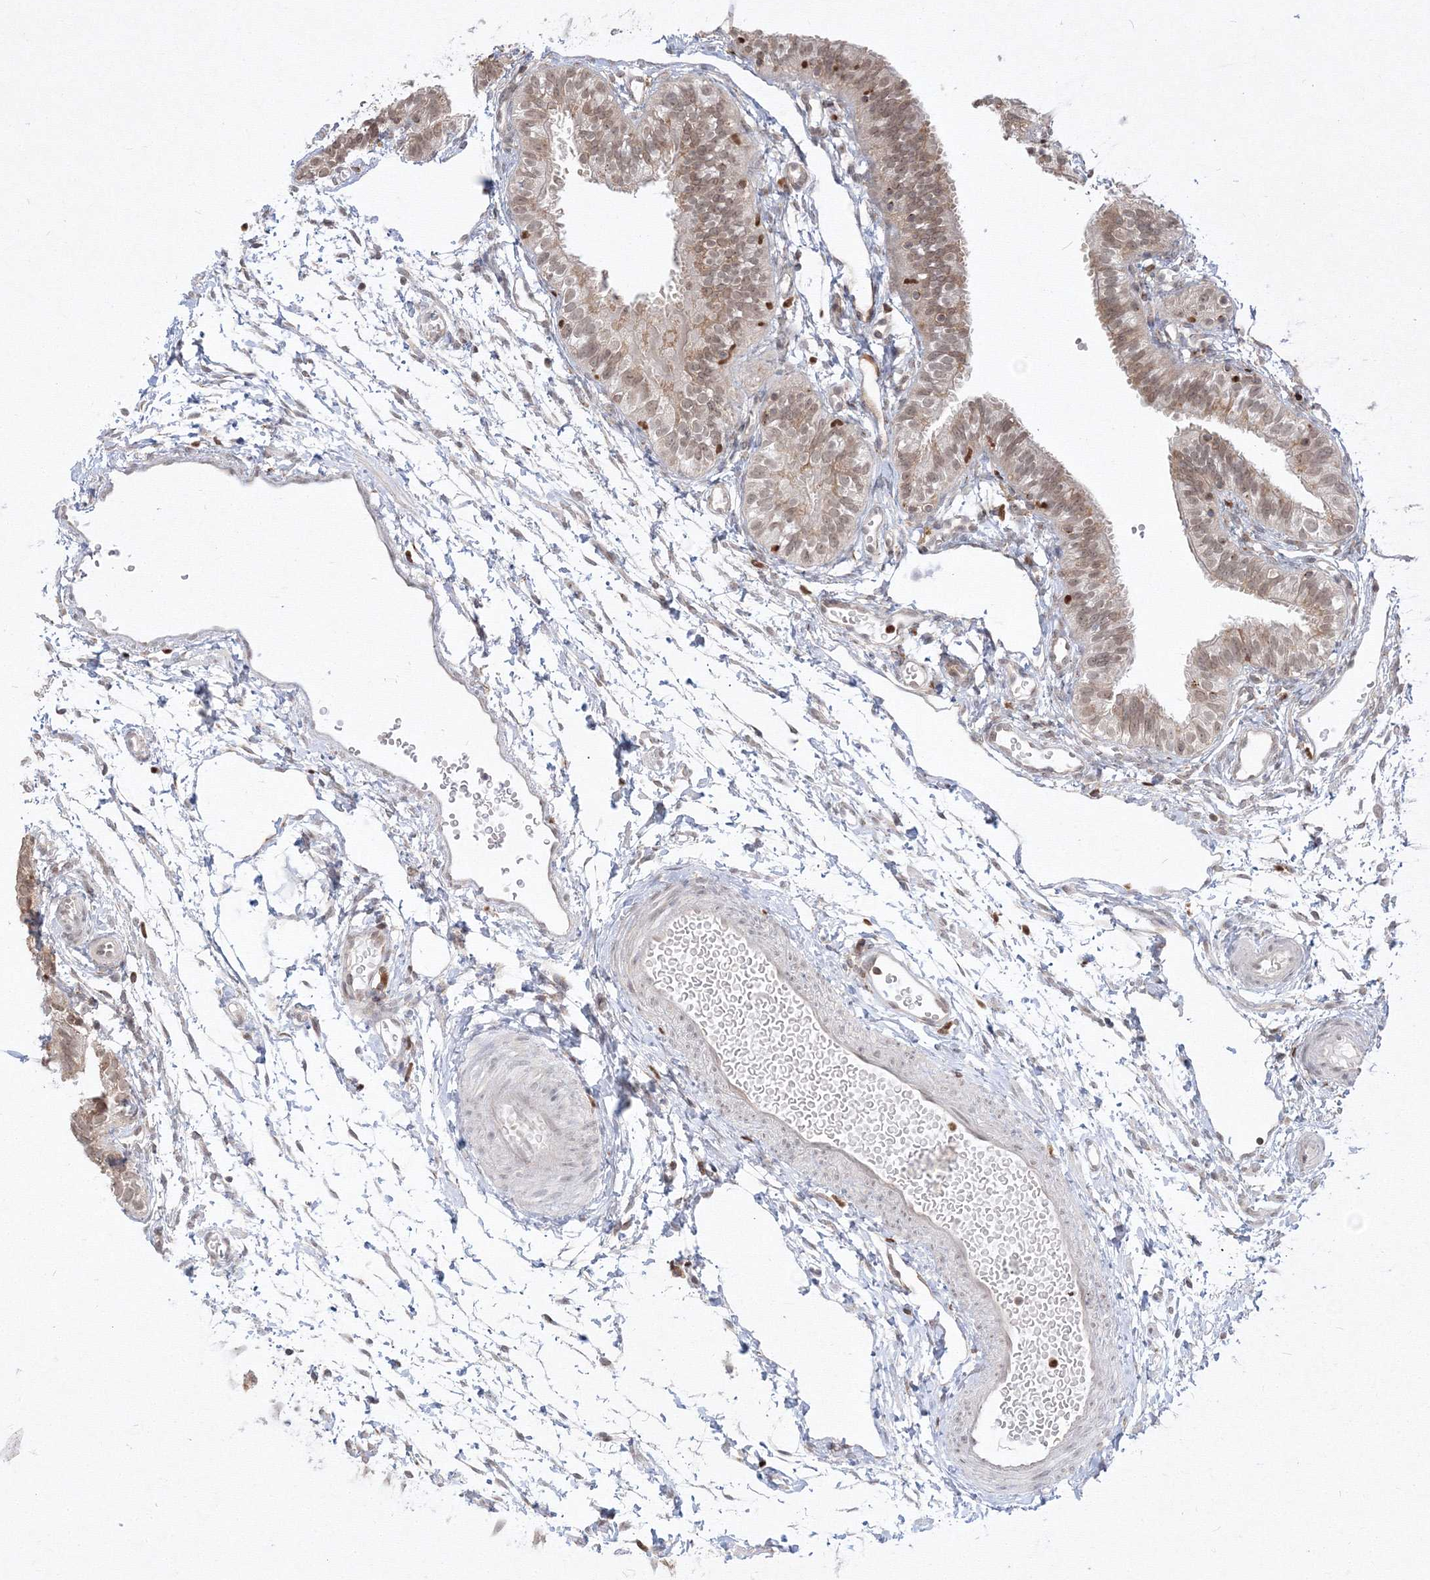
{"staining": {"intensity": "weak", "quantity": ">75%", "location": "cytoplasmic/membranous,nuclear"}, "tissue": "fallopian tube", "cell_type": "Glandular cells", "image_type": "normal", "snomed": [{"axis": "morphology", "description": "Normal tissue, NOS"}, {"axis": "topography", "description": "Fallopian tube"}], "caption": "Glandular cells display weak cytoplasmic/membranous,nuclear staining in approximately >75% of cells in unremarkable fallopian tube.", "gene": "TMEM50B", "patient": {"sex": "female", "age": 35}}